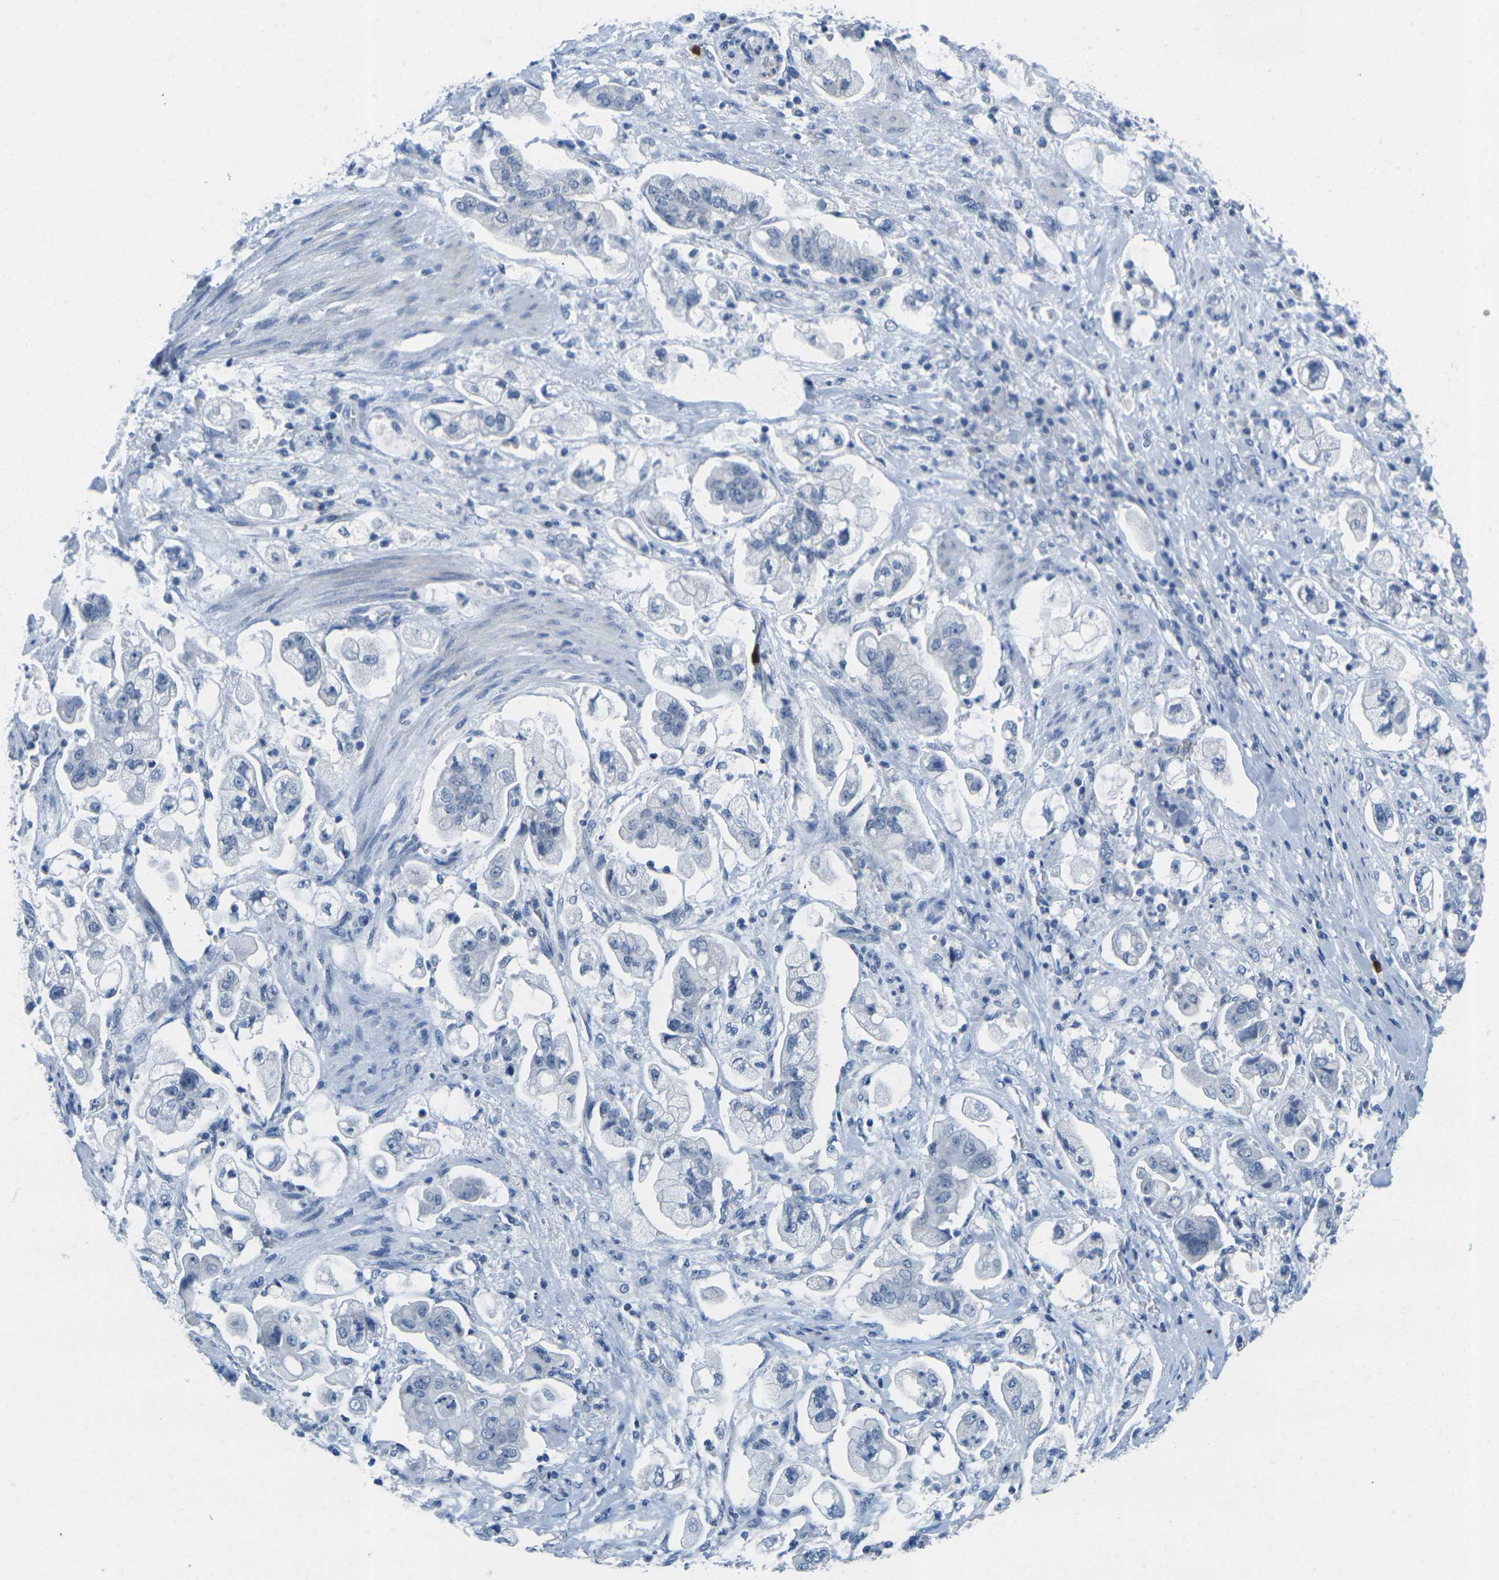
{"staining": {"intensity": "negative", "quantity": "none", "location": "none"}, "tissue": "stomach cancer", "cell_type": "Tumor cells", "image_type": "cancer", "snomed": [{"axis": "morphology", "description": "Adenocarcinoma, NOS"}, {"axis": "topography", "description": "Stomach"}], "caption": "Adenocarcinoma (stomach) was stained to show a protein in brown. There is no significant positivity in tumor cells.", "gene": "GPR15", "patient": {"sex": "male", "age": 62}}